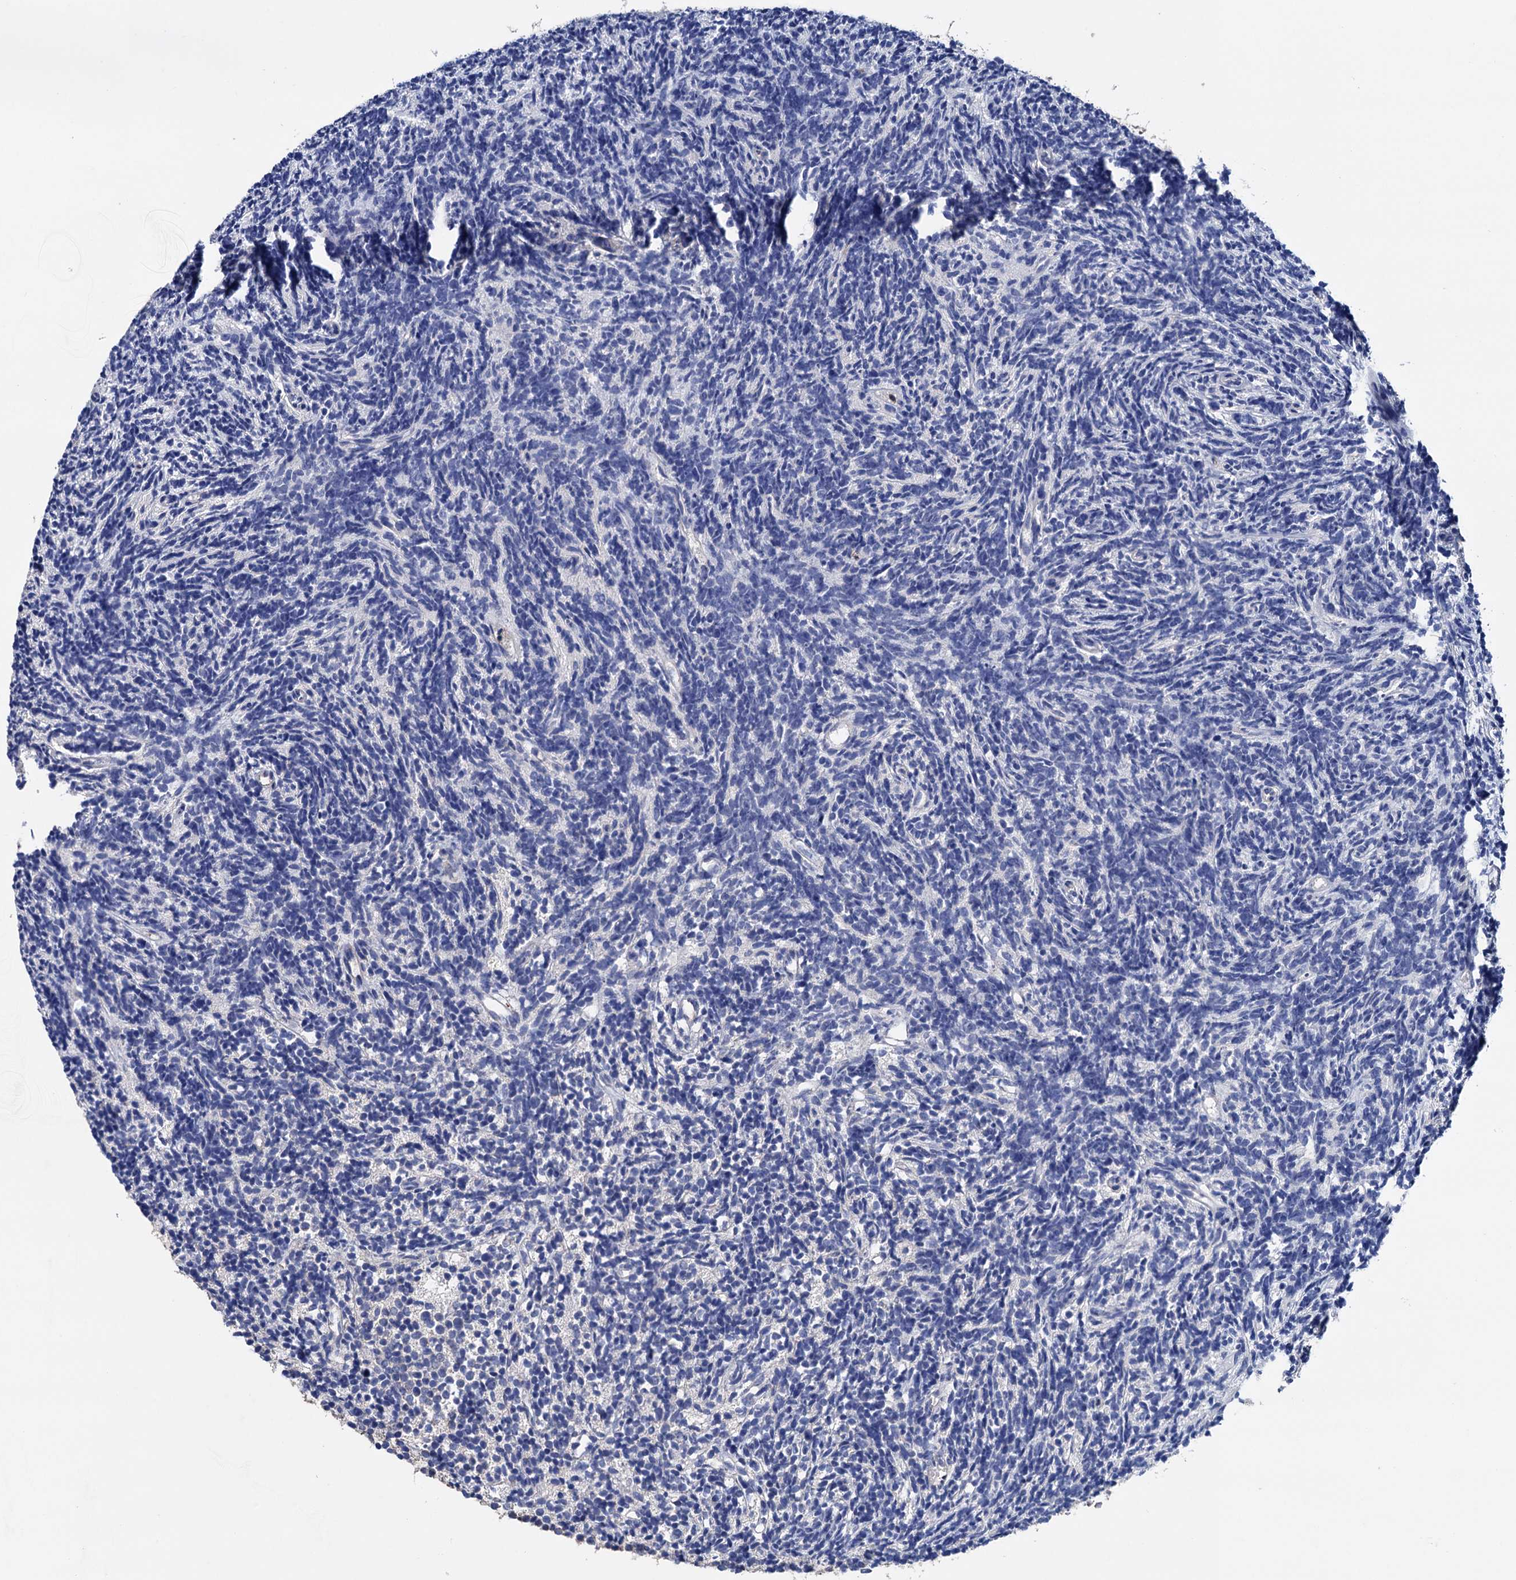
{"staining": {"intensity": "negative", "quantity": "none", "location": "none"}, "tissue": "glioma", "cell_type": "Tumor cells", "image_type": "cancer", "snomed": [{"axis": "morphology", "description": "Glioma, malignant, Low grade"}, {"axis": "topography", "description": "Brain"}], "caption": "Tumor cells are negative for protein expression in human malignant low-grade glioma. The staining was performed using DAB (3,3'-diaminobenzidine) to visualize the protein expression in brown, while the nuclei were stained in blue with hematoxylin (Magnification: 20x).", "gene": "STING1", "patient": {"sex": "female", "age": 1}}